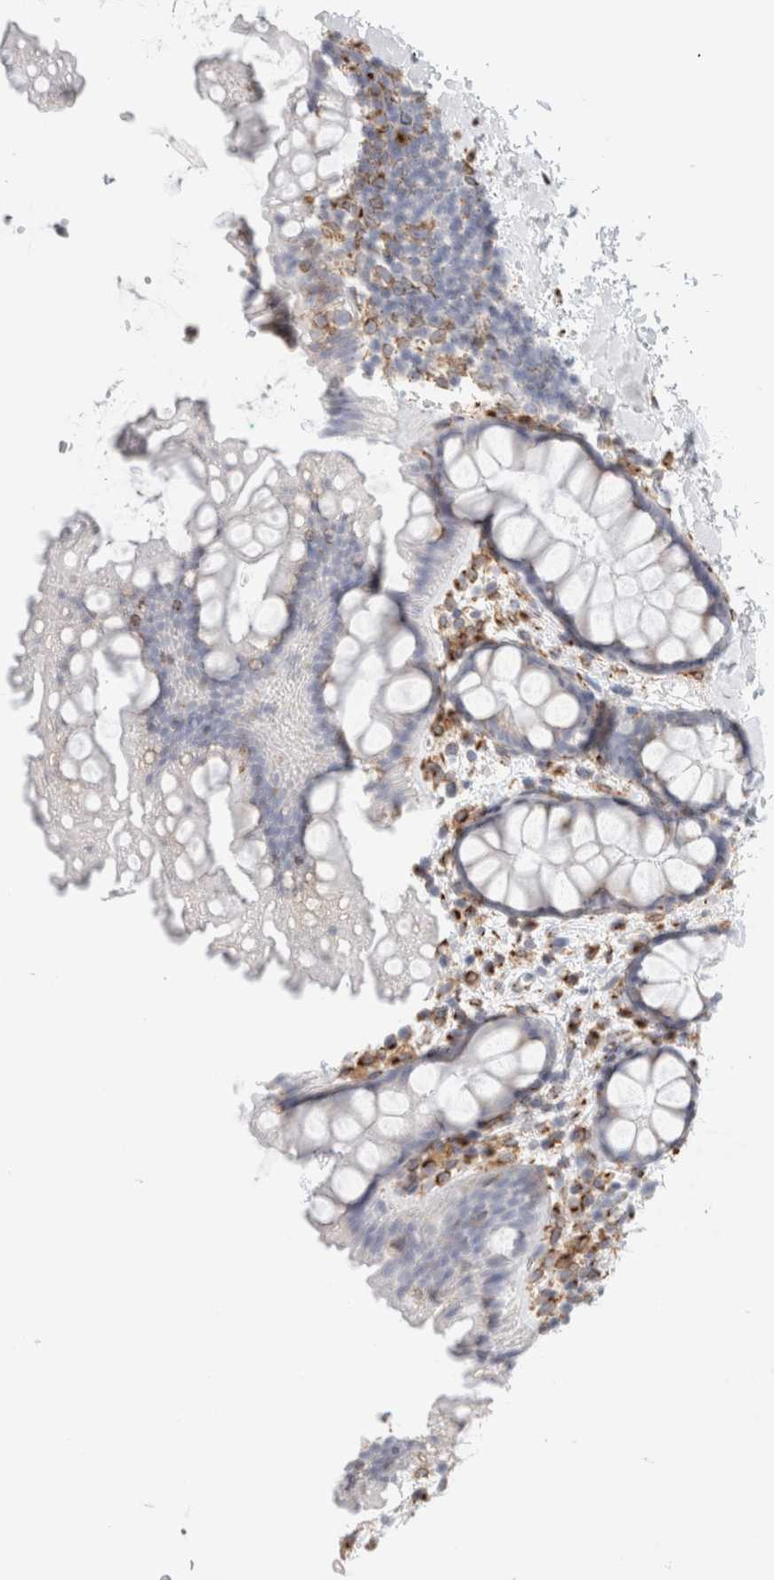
{"staining": {"intensity": "moderate", "quantity": "<25%", "location": "cytoplasmic/membranous"}, "tissue": "rectum", "cell_type": "Glandular cells", "image_type": "normal", "snomed": [{"axis": "morphology", "description": "Normal tissue, NOS"}, {"axis": "topography", "description": "Rectum"}], "caption": "Glandular cells display low levels of moderate cytoplasmic/membranous positivity in approximately <25% of cells in benign rectum. (DAB IHC with brightfield microscopy, high magnification).", "gene": "MCFD2", "patient": {"sex": "female", "age": 65}}